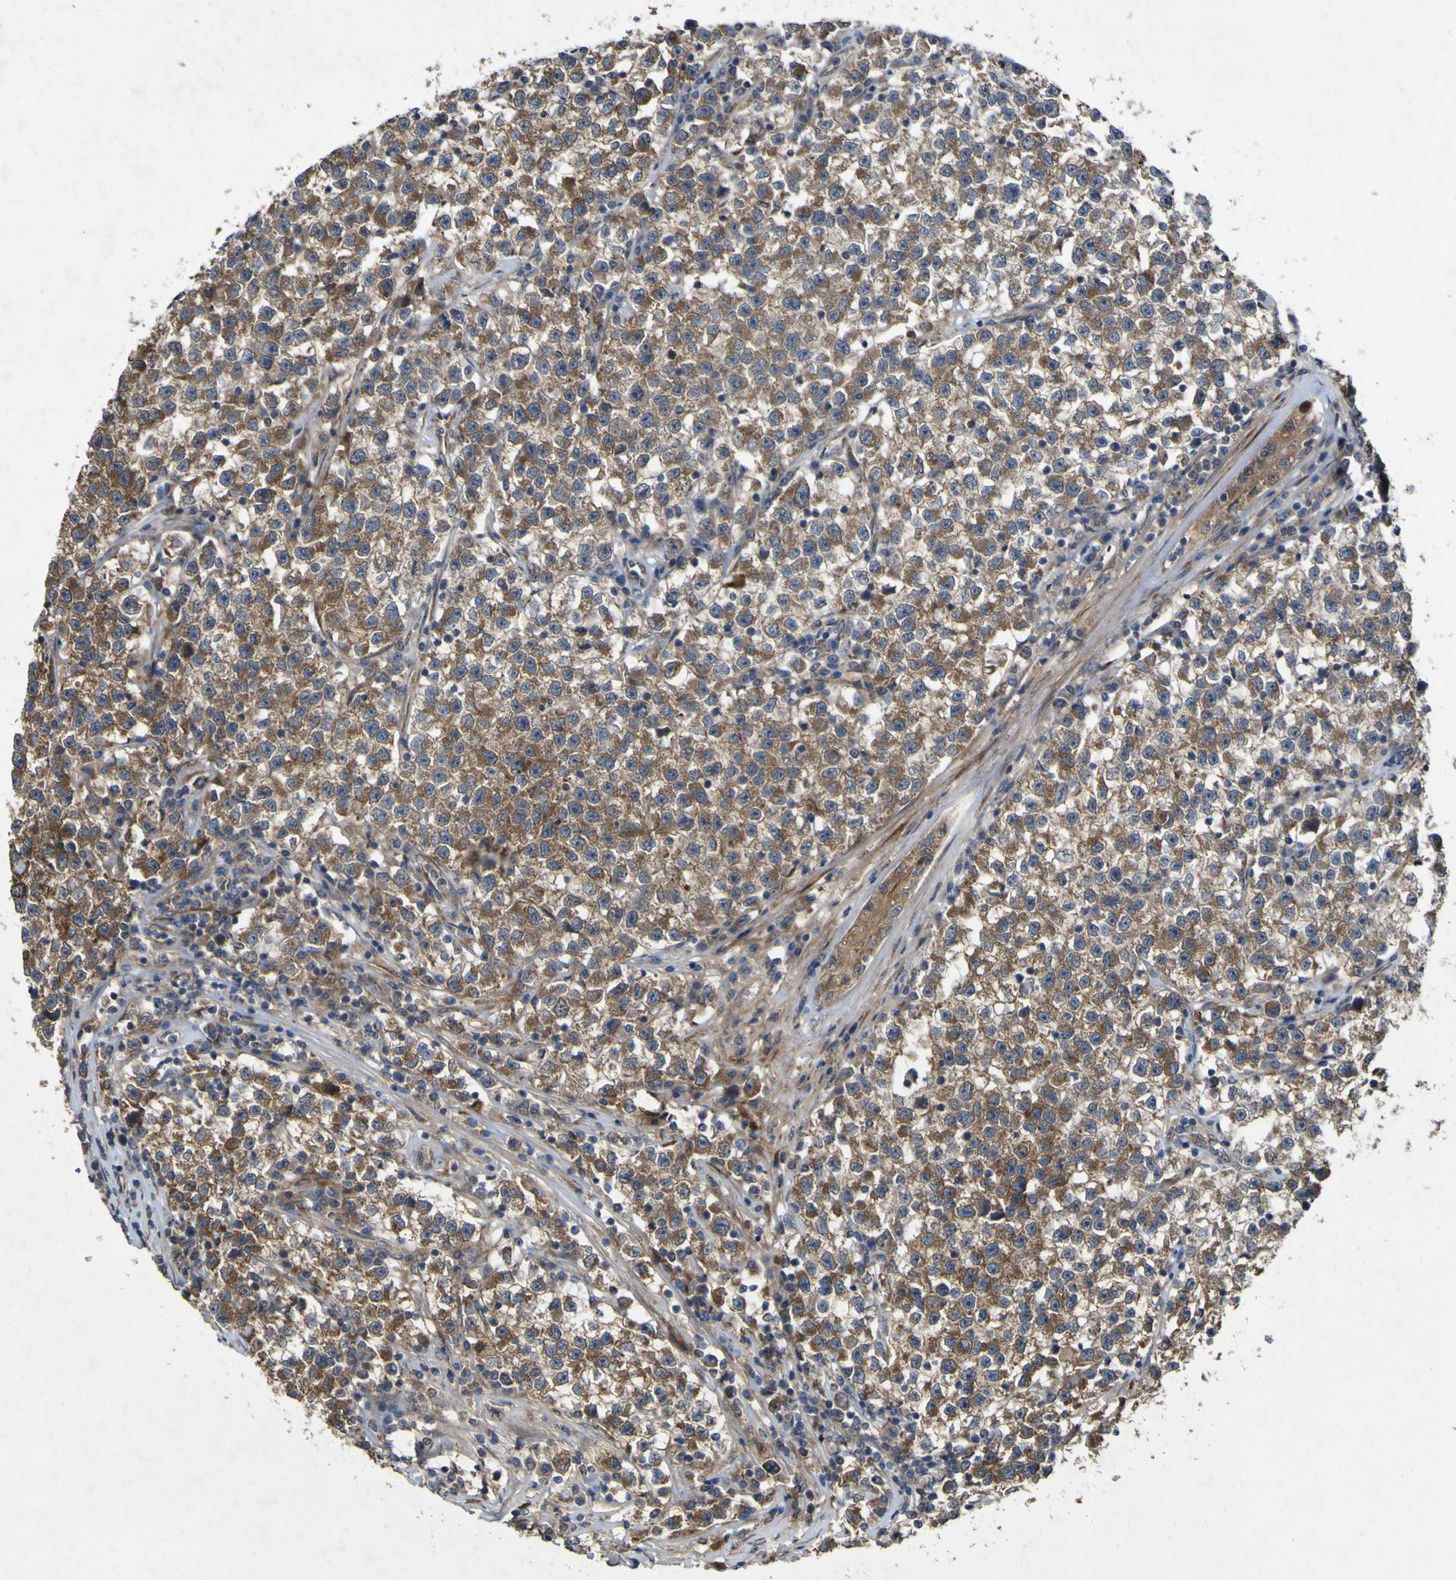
{"staining": {"intensity": "moderate", "quantity": ">75%", "location": "cytoplasmic/membranous"}, "tissue": "testis cancer", "cell_type": "Tumor cells", "image_type": "cancer", "snomed": [{"axis": "morphology", "description": "Seminoma, NOS"}, {"axis": "topography", "description": "Testis"}], "caption": "Immunohistochemistry image of neoplastic tissue: testis cancer (seminoma) stained using immunohistochemistry exhibits medium levels of moderate protein expression localized specifically in the cytoplasmic/membranous of tumor cells, appearing as a cytoplasmic/membranous brown color.", "gene": "IRAK2", "patient": {"sex": "male", "age": 22}}